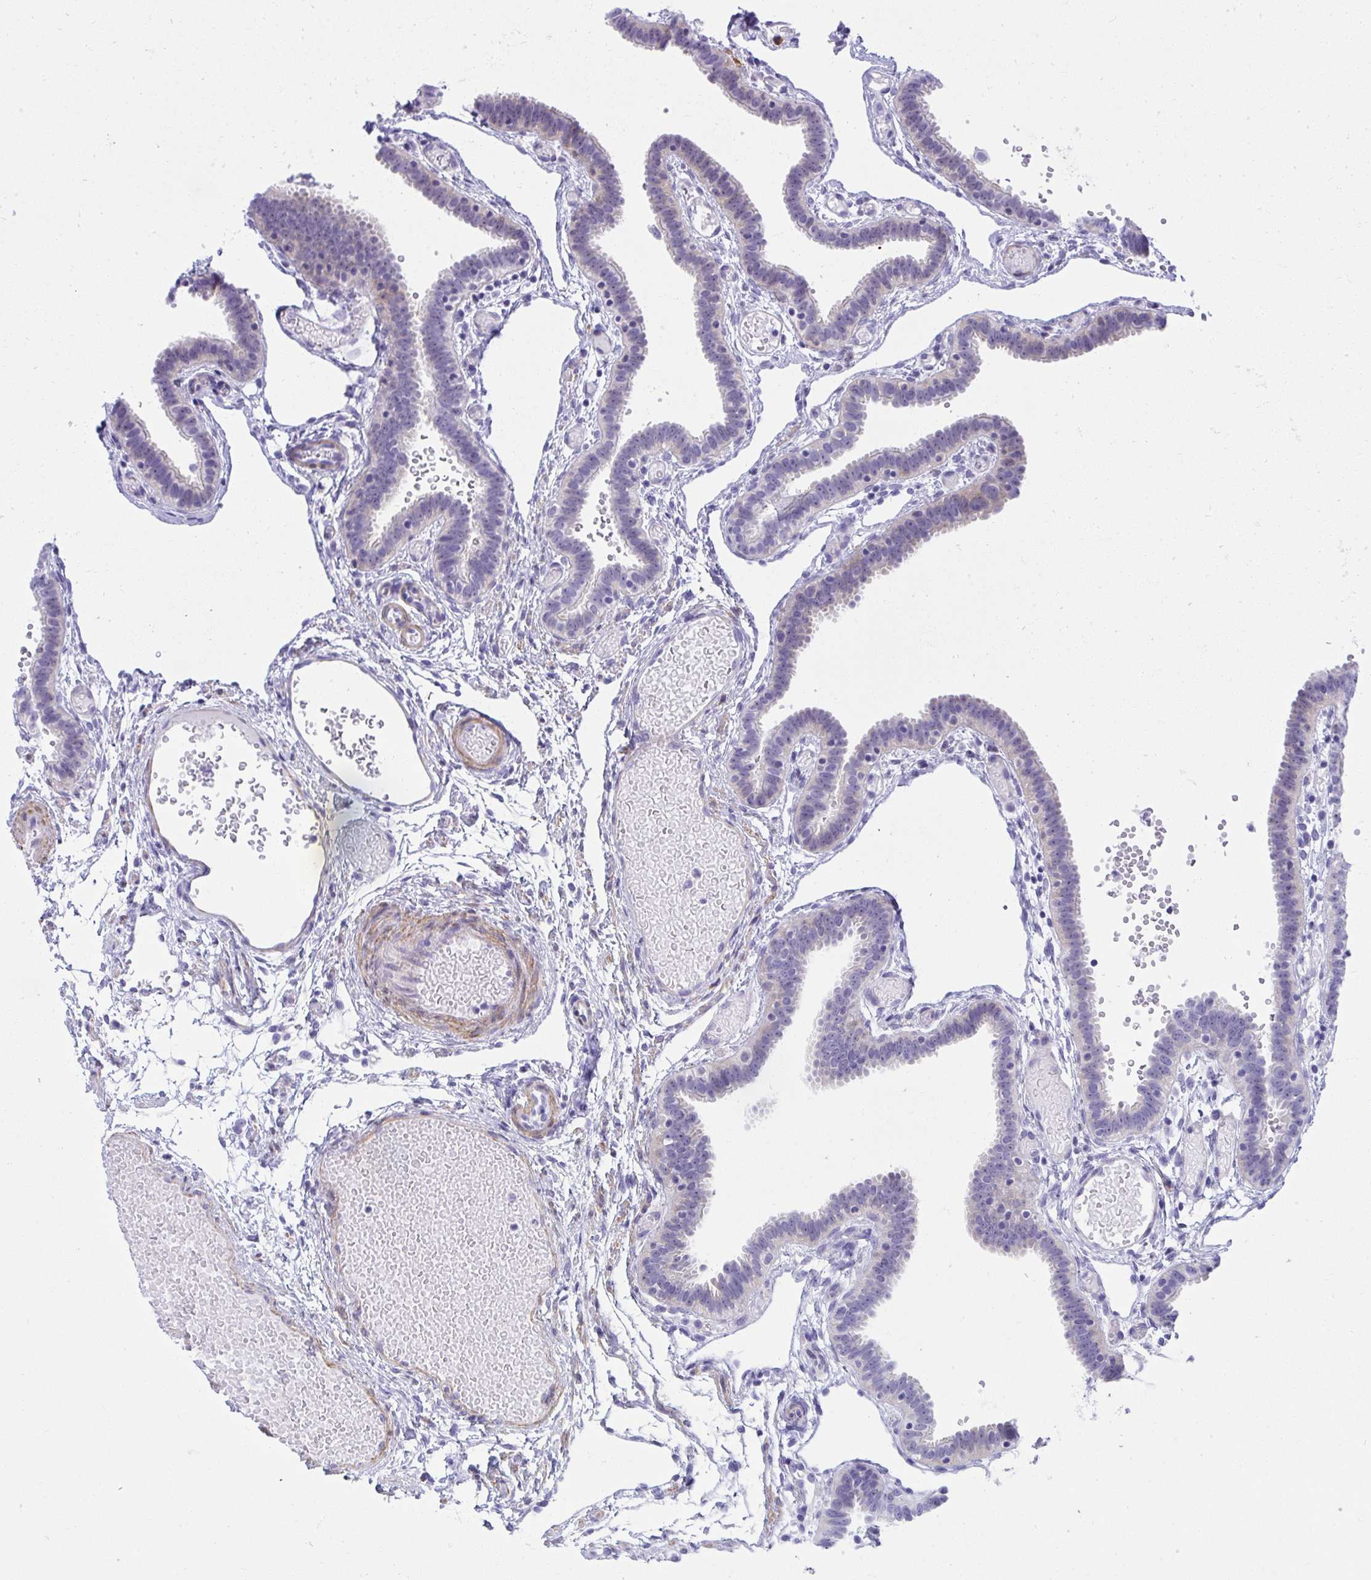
{"staining": {"intensity": "negative", "quantity": "none", "location": "none"}, "tissue": "fallopian tube", "cell_type": "Glandular cells", "image_type": "normal", "snomed": [{"axis": "morphology", "description": "Normal tissue, NOS"}, {"axis": "topography", "description": "Fallopian tube"}], "caption": "An image of human fallopian tube is negative for staining in glandular cells. (IHC, brightfield microscopy, high magnification).", "gene": "PUS7L", "patient": {"sex": "female", "age": 37}}